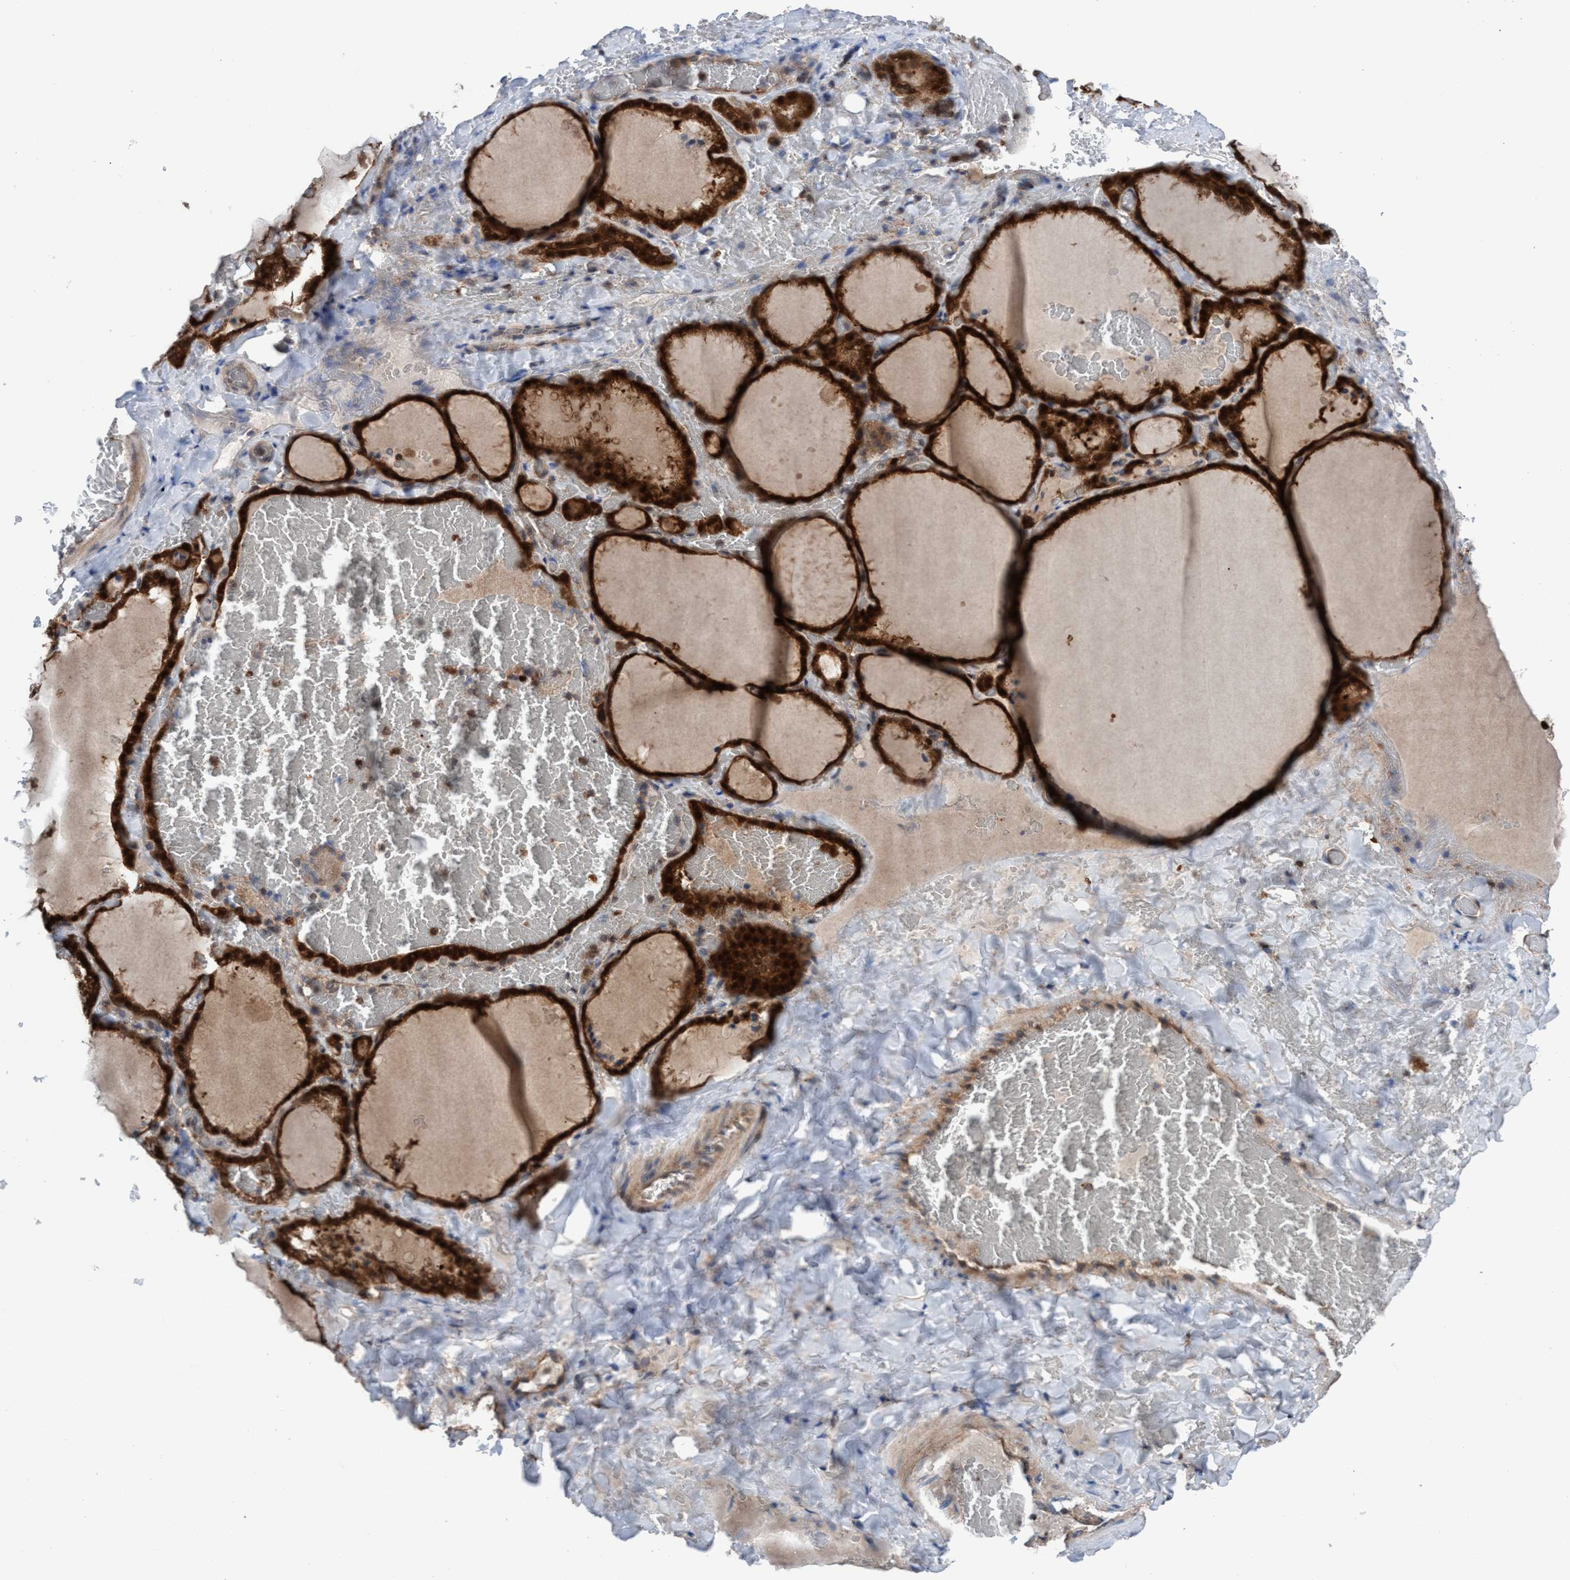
{"staining": {"intensity": "strong", "quantity": ">75%", "location": "cytoplasmic/membranous,nuclear"}, "tissue": "thyroid gland", "cell_type": "Glandular cells", "image_type": "normal", "snomed": [{"axis": "morphology", "description": "Normal tissue, NOS"}, {"axis": "topography", "description": "Thyroid gland"}], "caption": "DAB (3,3'-diaminobenzidine) immunohistochemical staining of benign thyroid gland displays strong cytoplasmic/membranous,nuclear protein staining in approximately >75% of glandular cells. The protein of interest is shown in brown color, while the nuclei are stained blue.", "gene": "GLOD4", "patient": {"sex": "female", "age": 22}}